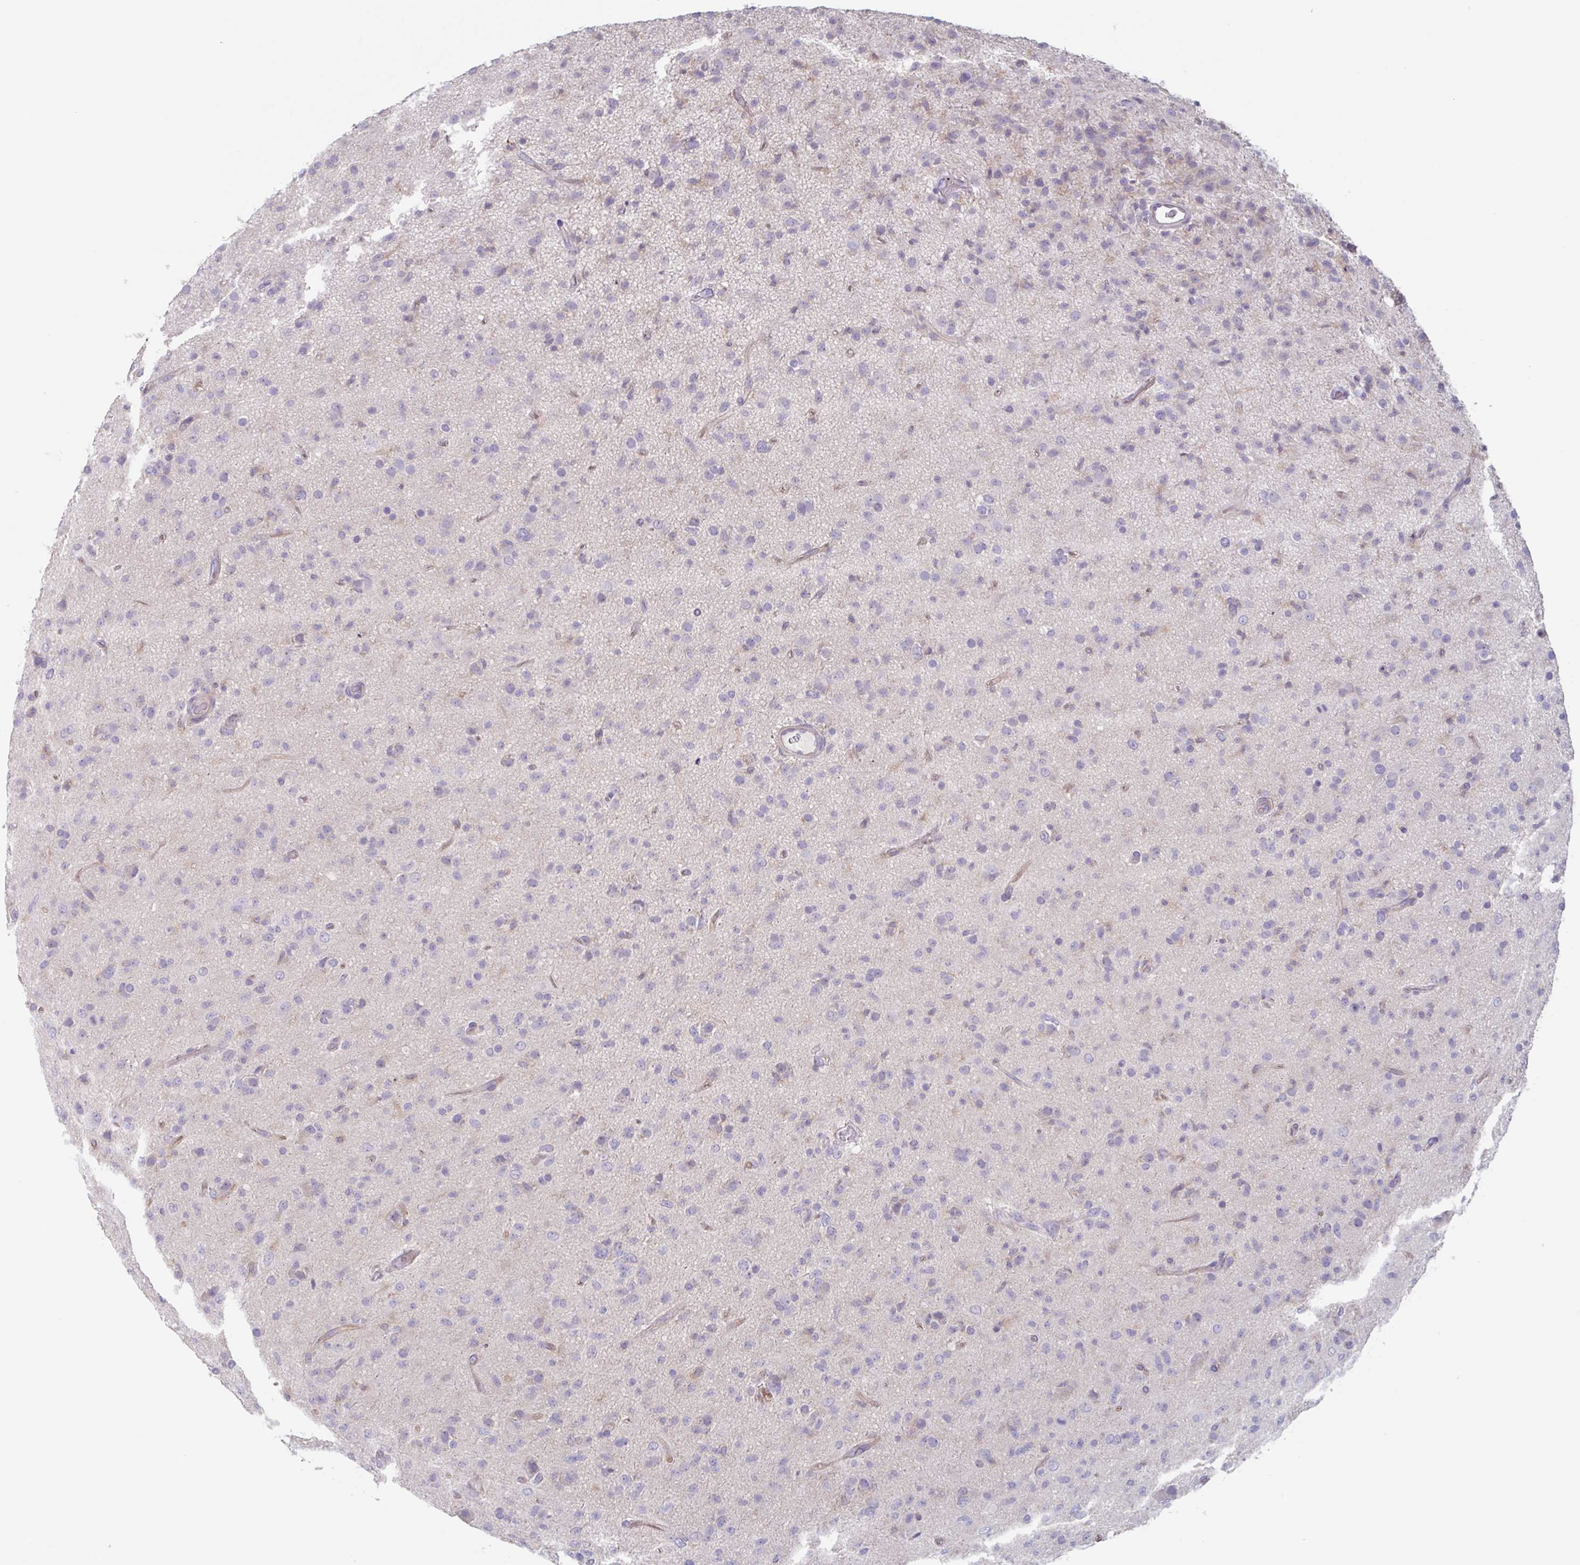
{"staining": {"intensity": "negative", "quantity": "none", "location": "none"}, "tissue": "glioma", "cell_type": "Tumor cells", "image_type": "cancer", "snomed": [{"axis": "morphology", "description": "Glioma, malignant, Low grade"}, {"axis": "topography", "description": "Brain"}], "caption": "The micrograph reveals no staining of tumor cells in glioma. (Stains: DAB IHC with hematoxylin counter stain, Microscopy: brightfield microscopy at high magnification).", "gene": "EHD4", "patient": {"sex": "male", "age": 65}}